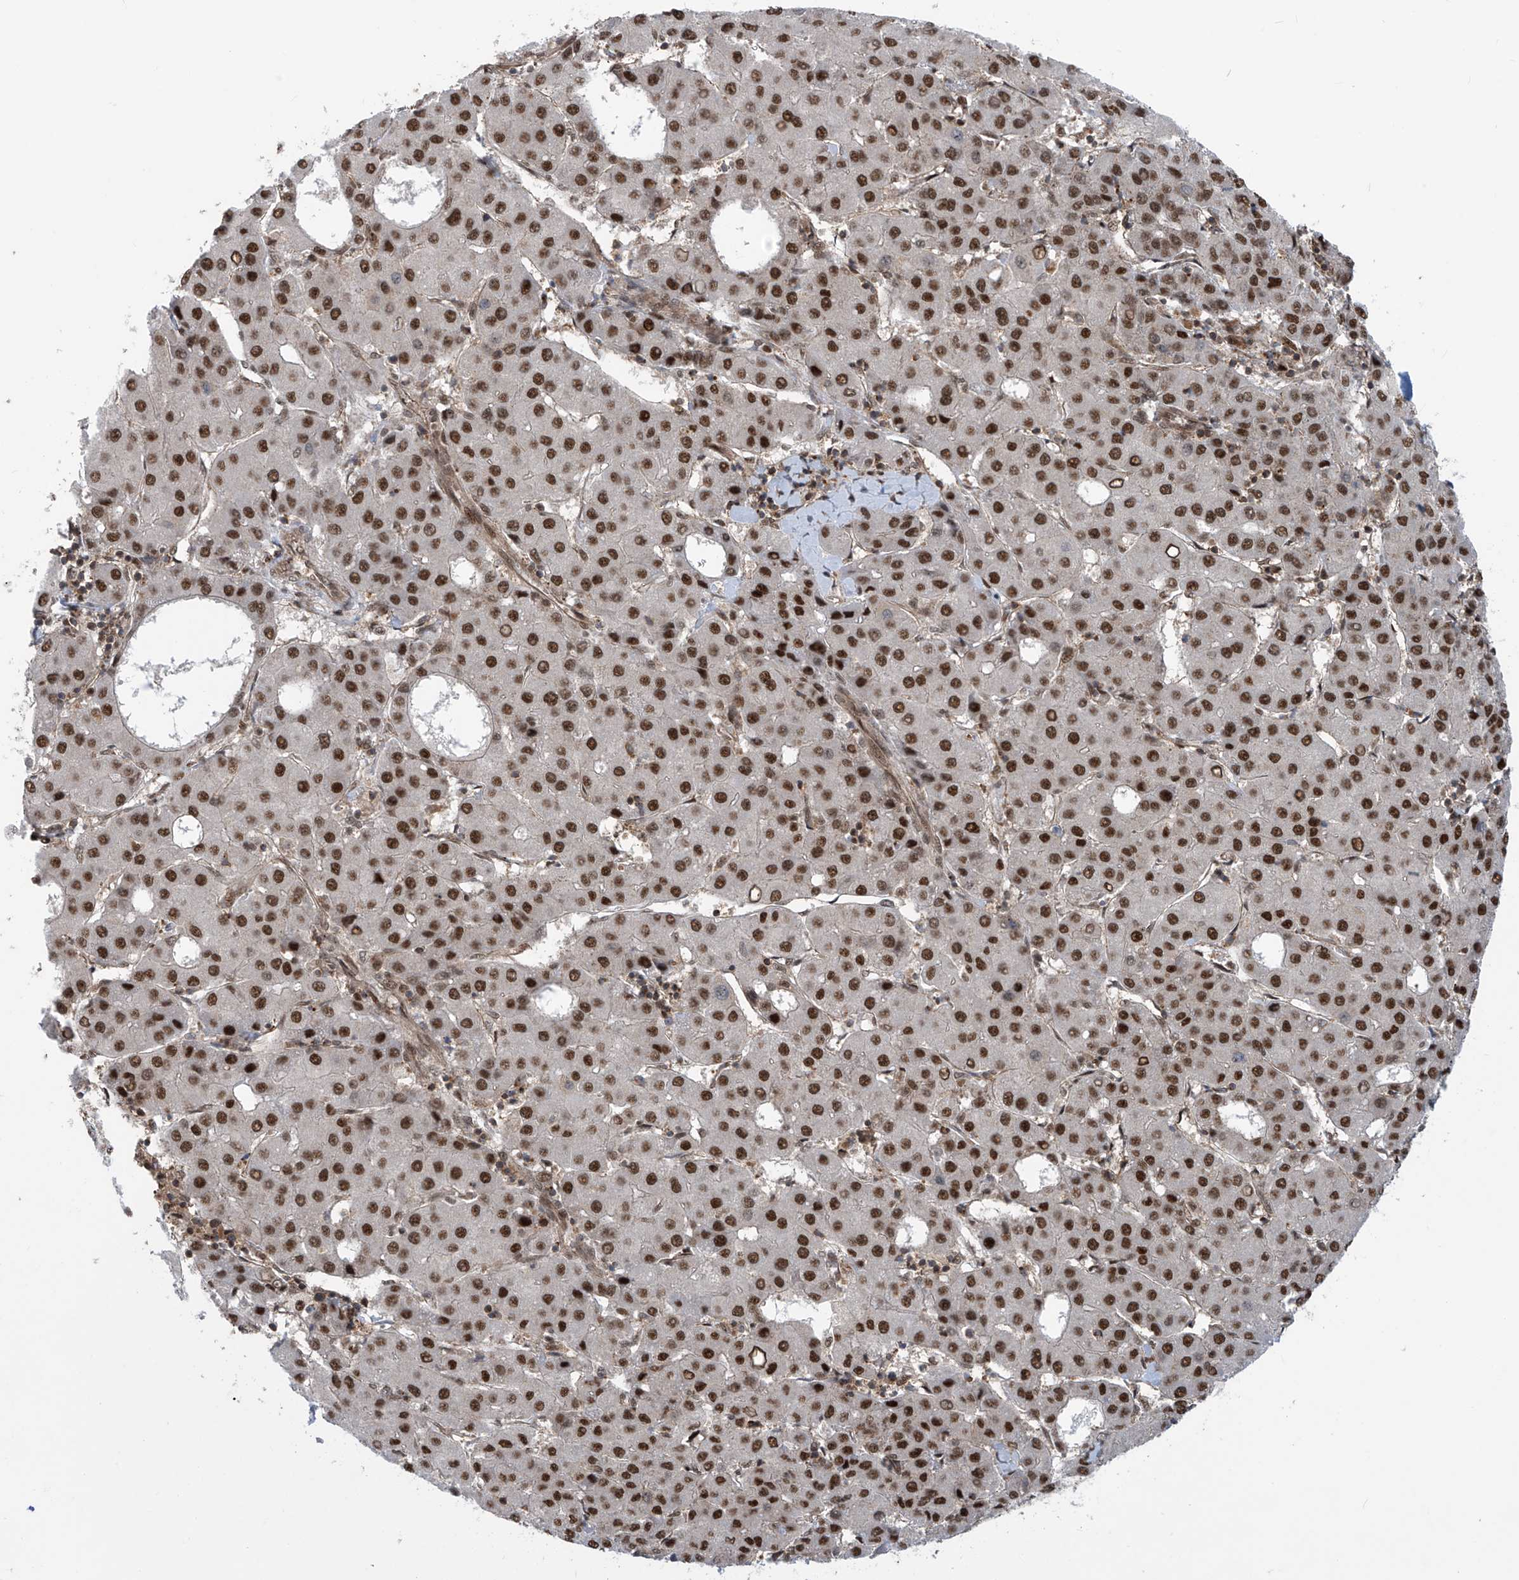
{"staining": {"intensity": "strong", "quantity": ">75%", "location": "nuclear"}, "tissue": "liver cancer", "cell_type": "Tumor cells", "image_type": "cancer", "snomed": [{"axis": "morphology", "description": "Carcinoma, Hepatocellular, NOS"}, {"axis": "topography", "description": "Liver"}], "caption": "Immunohistochemical staining of hepatocellular carcinoma (liver) demonstrates high levels of strong nuclear protein staining in about >75% of tumor cells.", "gene": "LAGE3", "patient": {"sex": "male", "age": 65}}